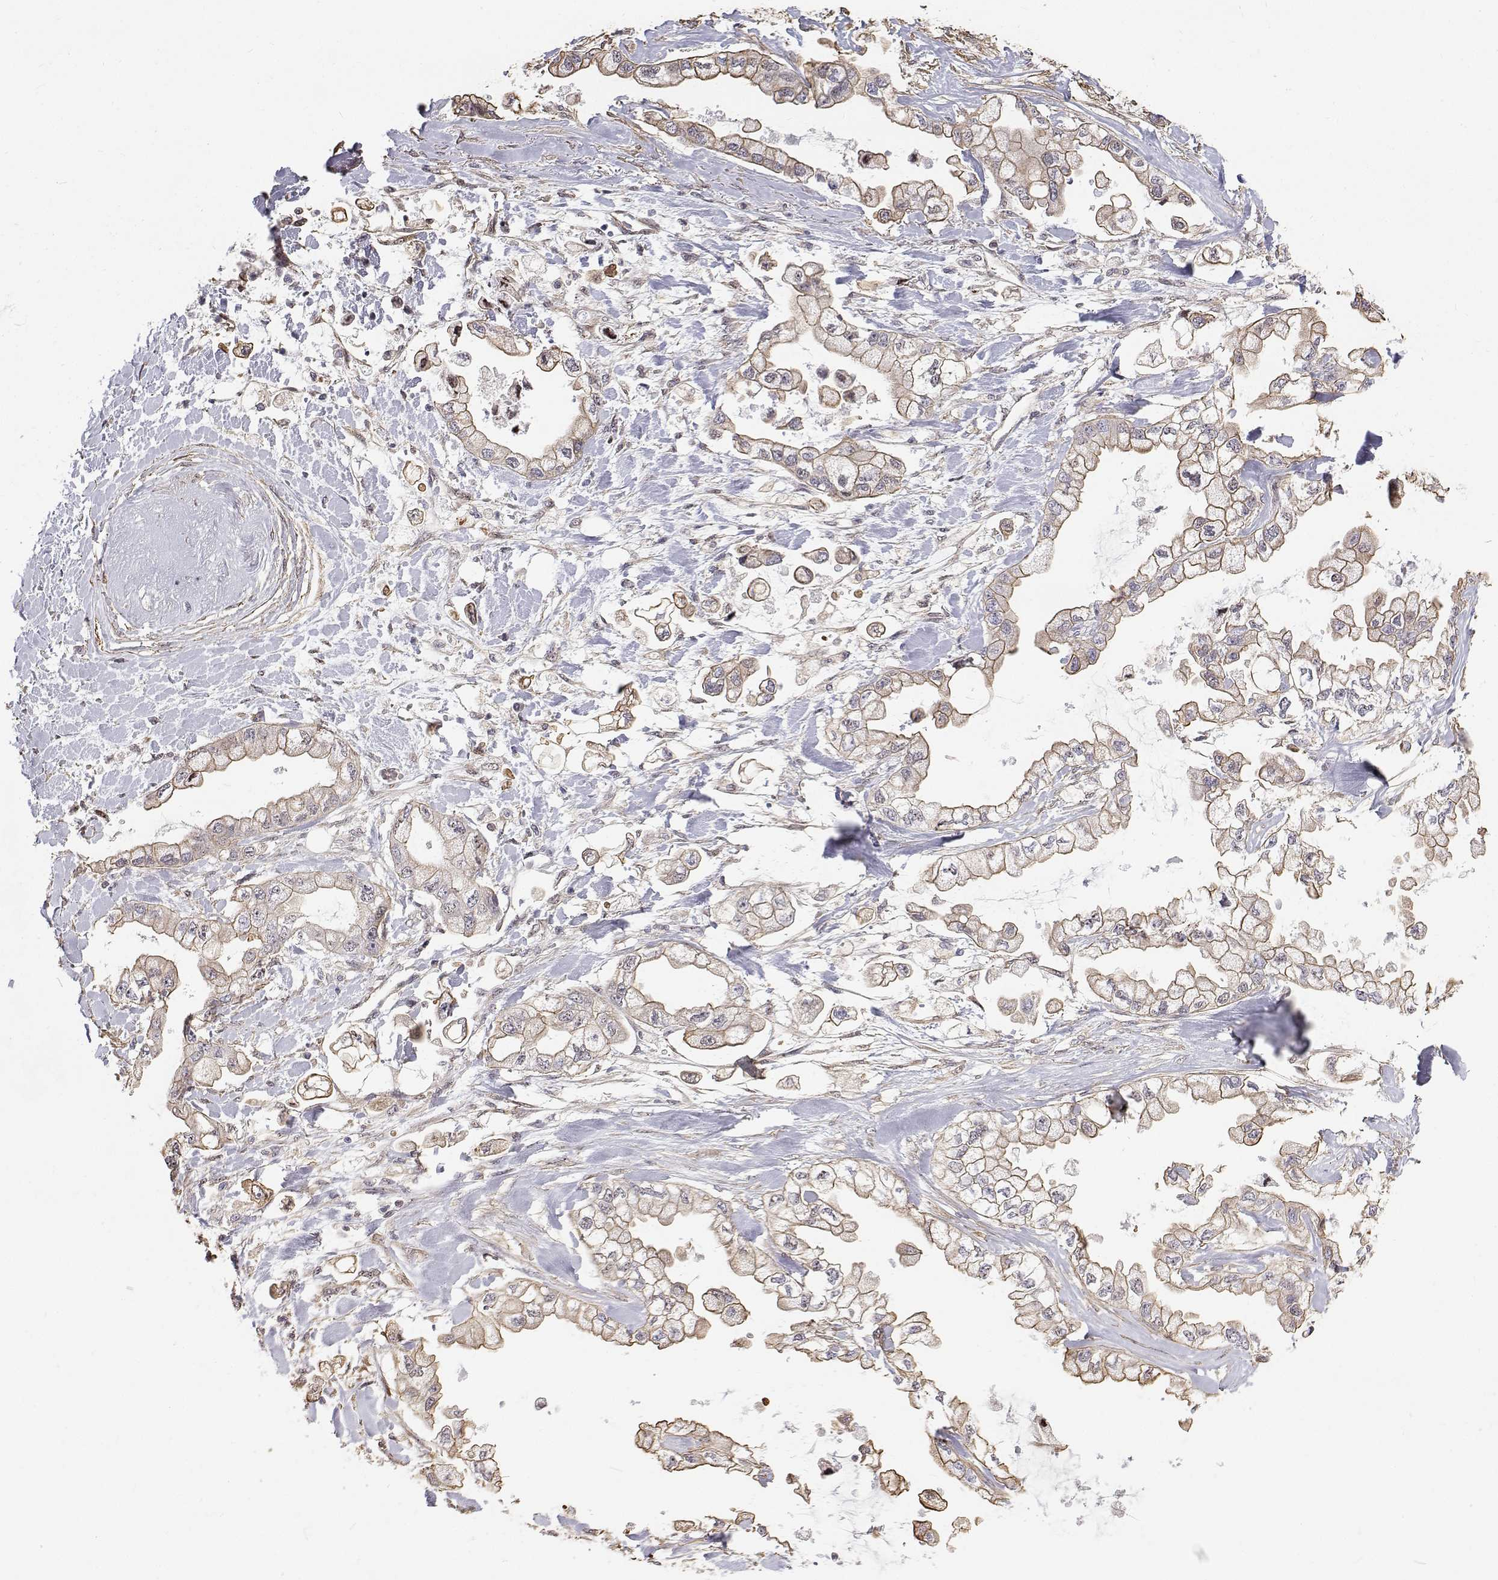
{"staining": {"intensity": "weak", "quantity": "25%-75%", "location": "cytoplasmic/membranous"}, "tissue": "stomach cancer", "cell_type": "Tumor cells", "image_type": "cancer", "snomed": [{"axis": "morphology", "description": "Adenocarcinoma, NOS"}, {"axis": "topography", "description": "Stomach"}], "caption": "Immunohistochemical staining of adenocarcinoma (stomach) demonstrates low levels of weak cytoplasmic/membranous protein staining in about 25%-75% of tumor cells.", "gene": "GSDMA", "patient": {"sex": "male", "age": 62}}